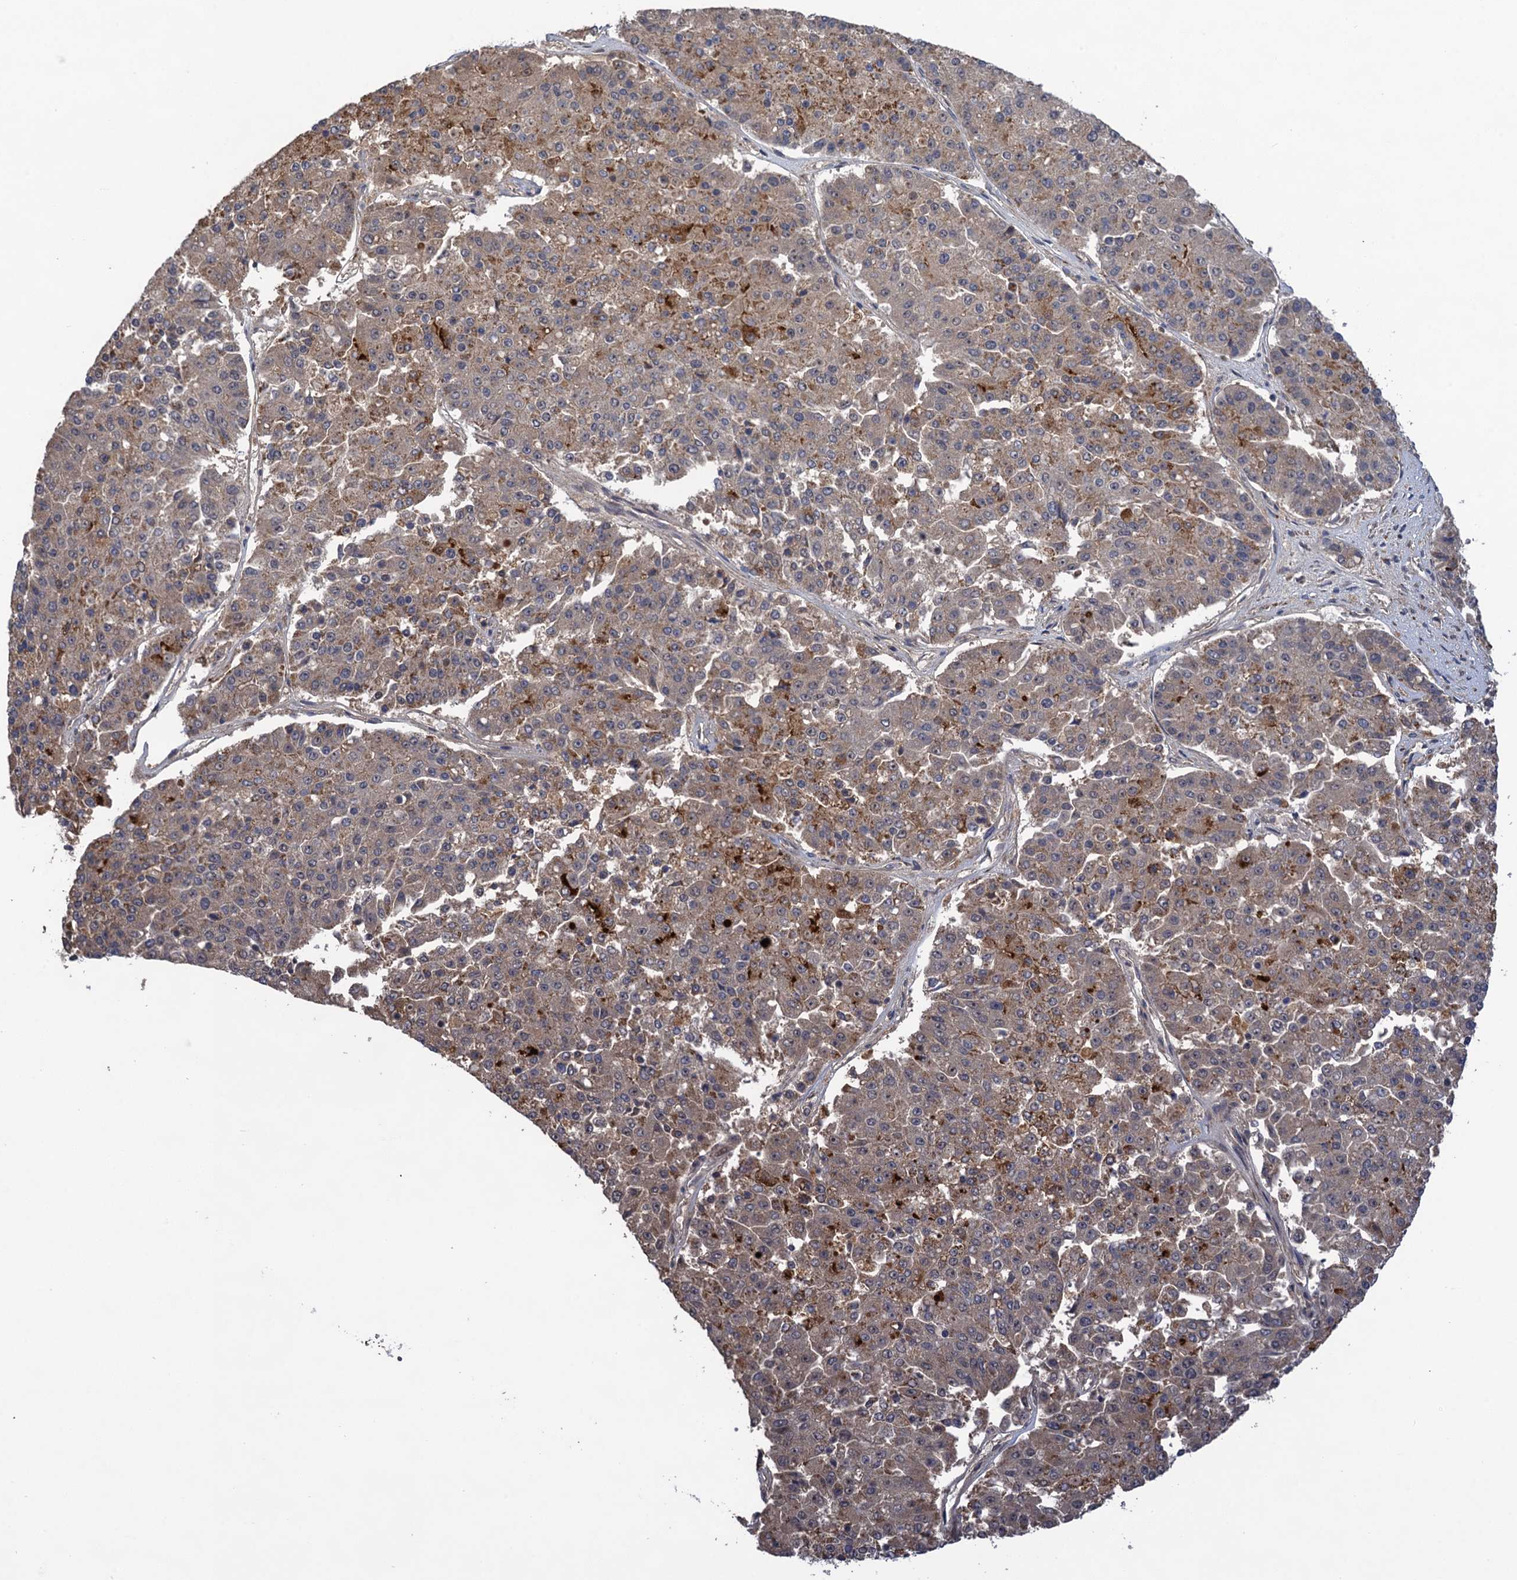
{"staining": {"intensity": "moderate", "quantity": "<25%", "location": "cytoplasmic/membranous"}, "tissue": "pancreatic cancer", "cell_type": "Tumor cells", "image_type": "cancer", "snomed": [{"axis": "morphology", "description": "Adenocarcinoma, NOS"}, {"axis": "topography", "description": "Pancreas"}], "caption": "A micrograph of human pancreatic cancer stained for a protein reveals moderate cytoplasmic/membranous brown staining in tumor cells.", "gene": "WDR88", "patient": {"sex": "male", "age": 50}}